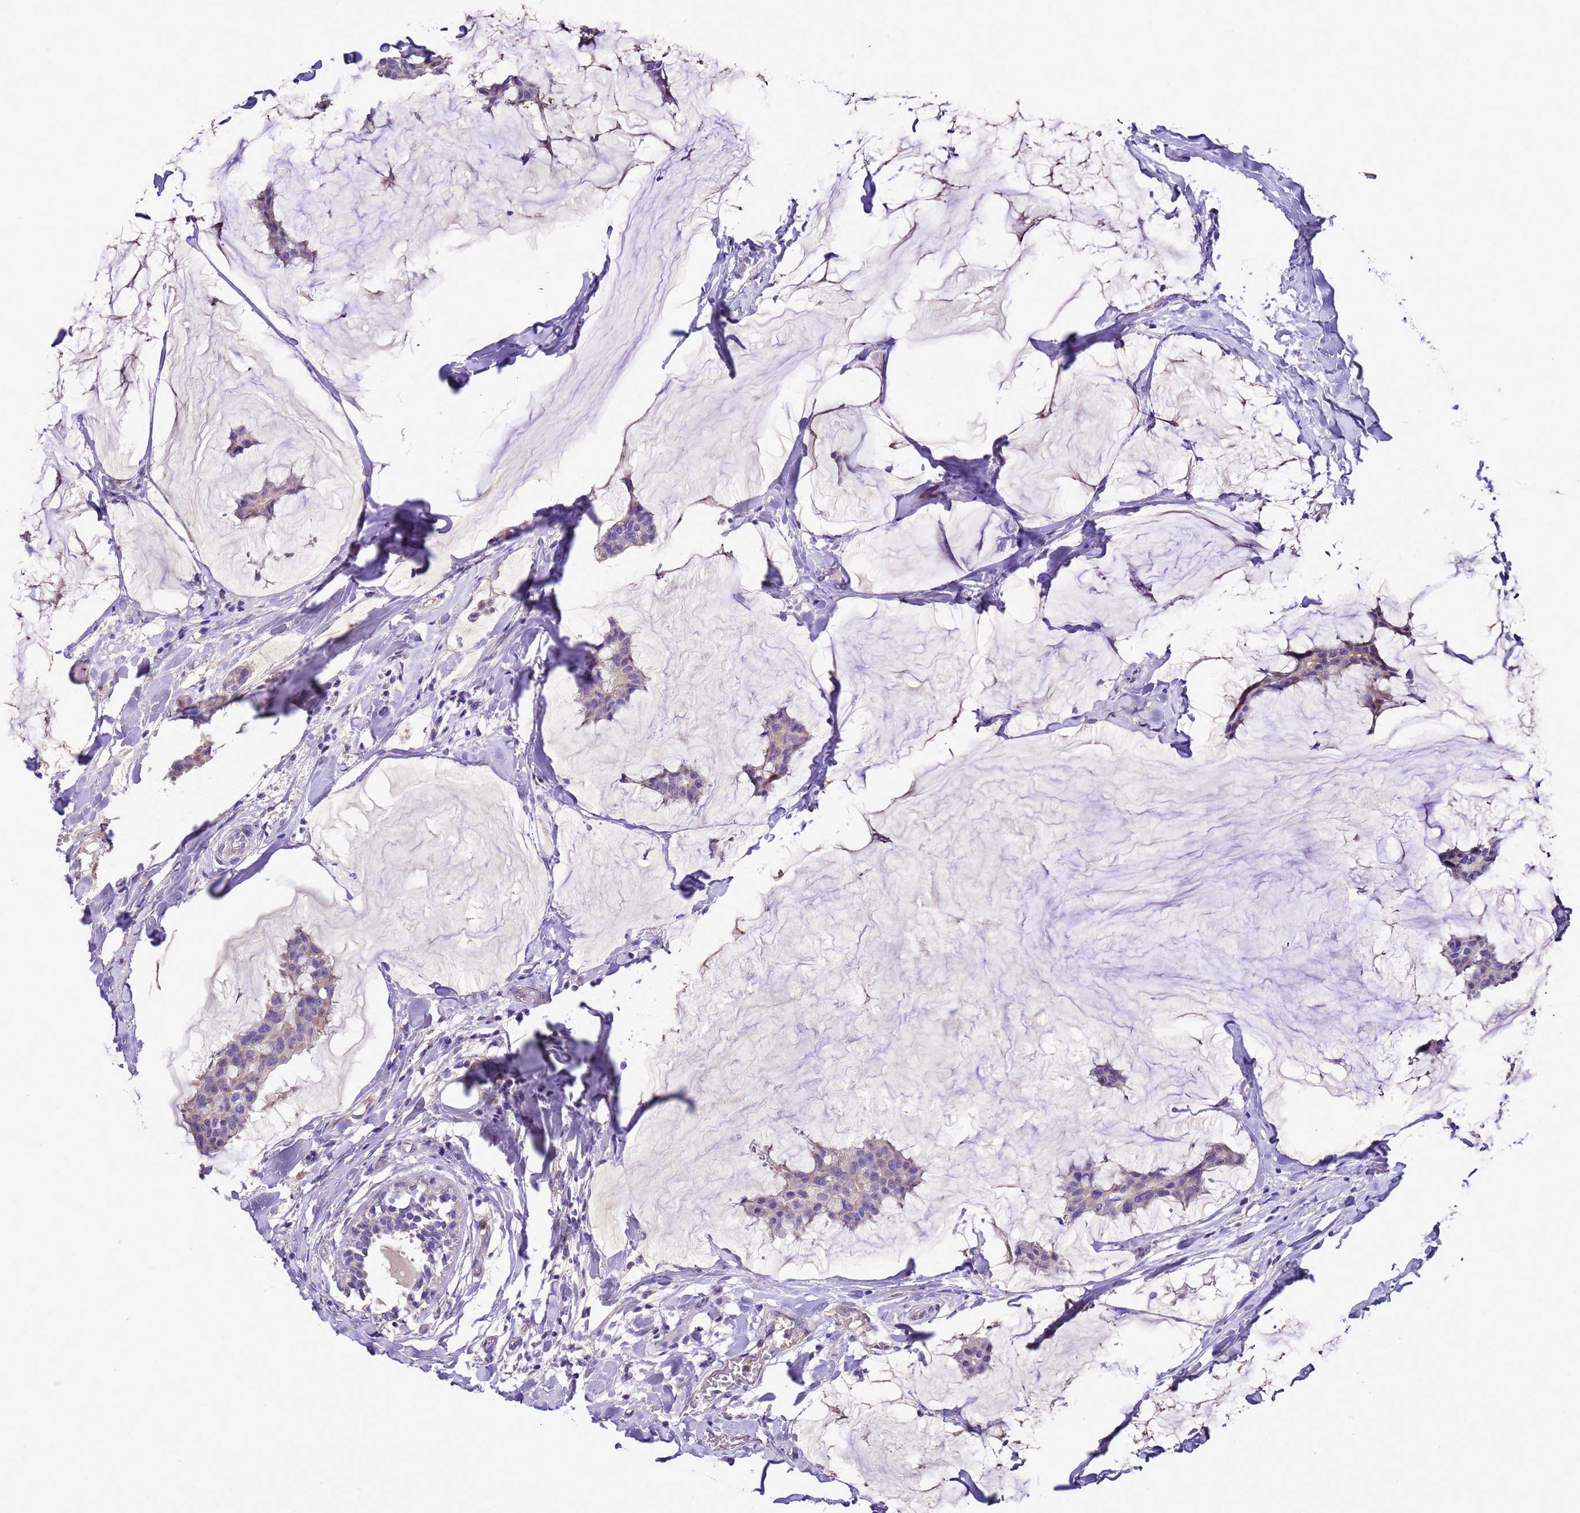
{"staining": {"intensity": "weak", "quantity": "<25%", "location": "cytoplasmic/membranous"}, "tissue": "breast cancer", "cell_type": "Tumor cells", "image_type": "cancer", "snomed": [{"axis": "morphology", "description": "Duct carcinoma"}, {"axis": "topography", "description": "Breast"}], "caption": "DAB immunohistochemical staining of breast cancer shows no significant staining in tumor cells.", "gene": "UGT2A1", "patient": {"sex": "female", "age": 93}}